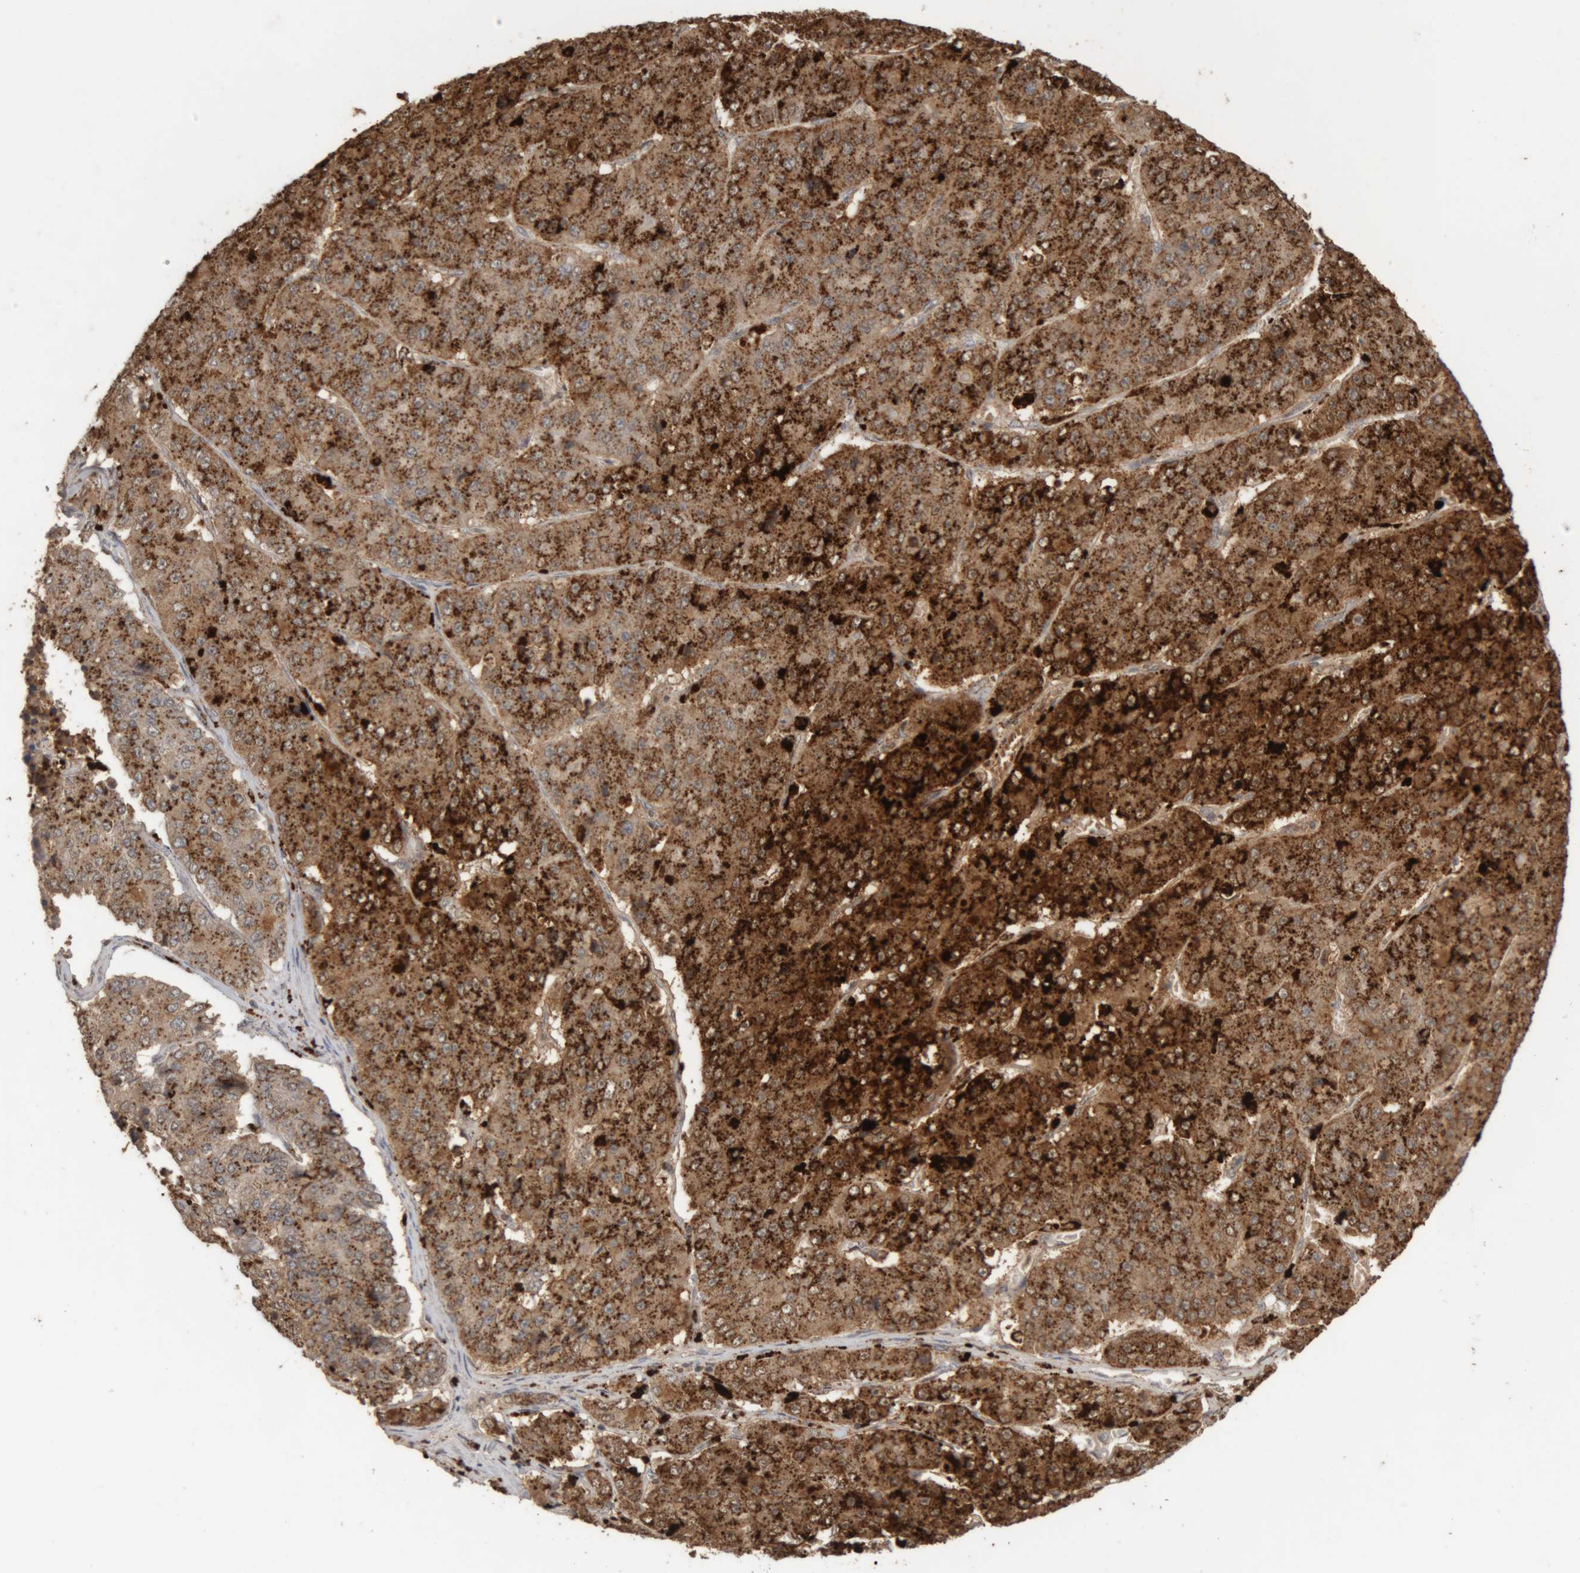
{"staining": {"intensity": "strong", "quantity": ">75%", "location": "cytoplasmic/membranous"}, "tissue": "pancreatic cancer", "cell_type": "Tumor cells", "image_type": "cancer", "snomed": [{"axis": "morphology", "description": "Adenocarcinoma, NOS"}, {"axis": "topography", "description": "Pancreas"}], "caption": "Immunohistochemical staining of human adenocarcinoma (pancreatic) reveals high levels of strong cytoplasmic/membranous protein positivity in about >75% of tumor cells.", "gene": "ARSA", "patient": {"sex": "male", "age": 50}}